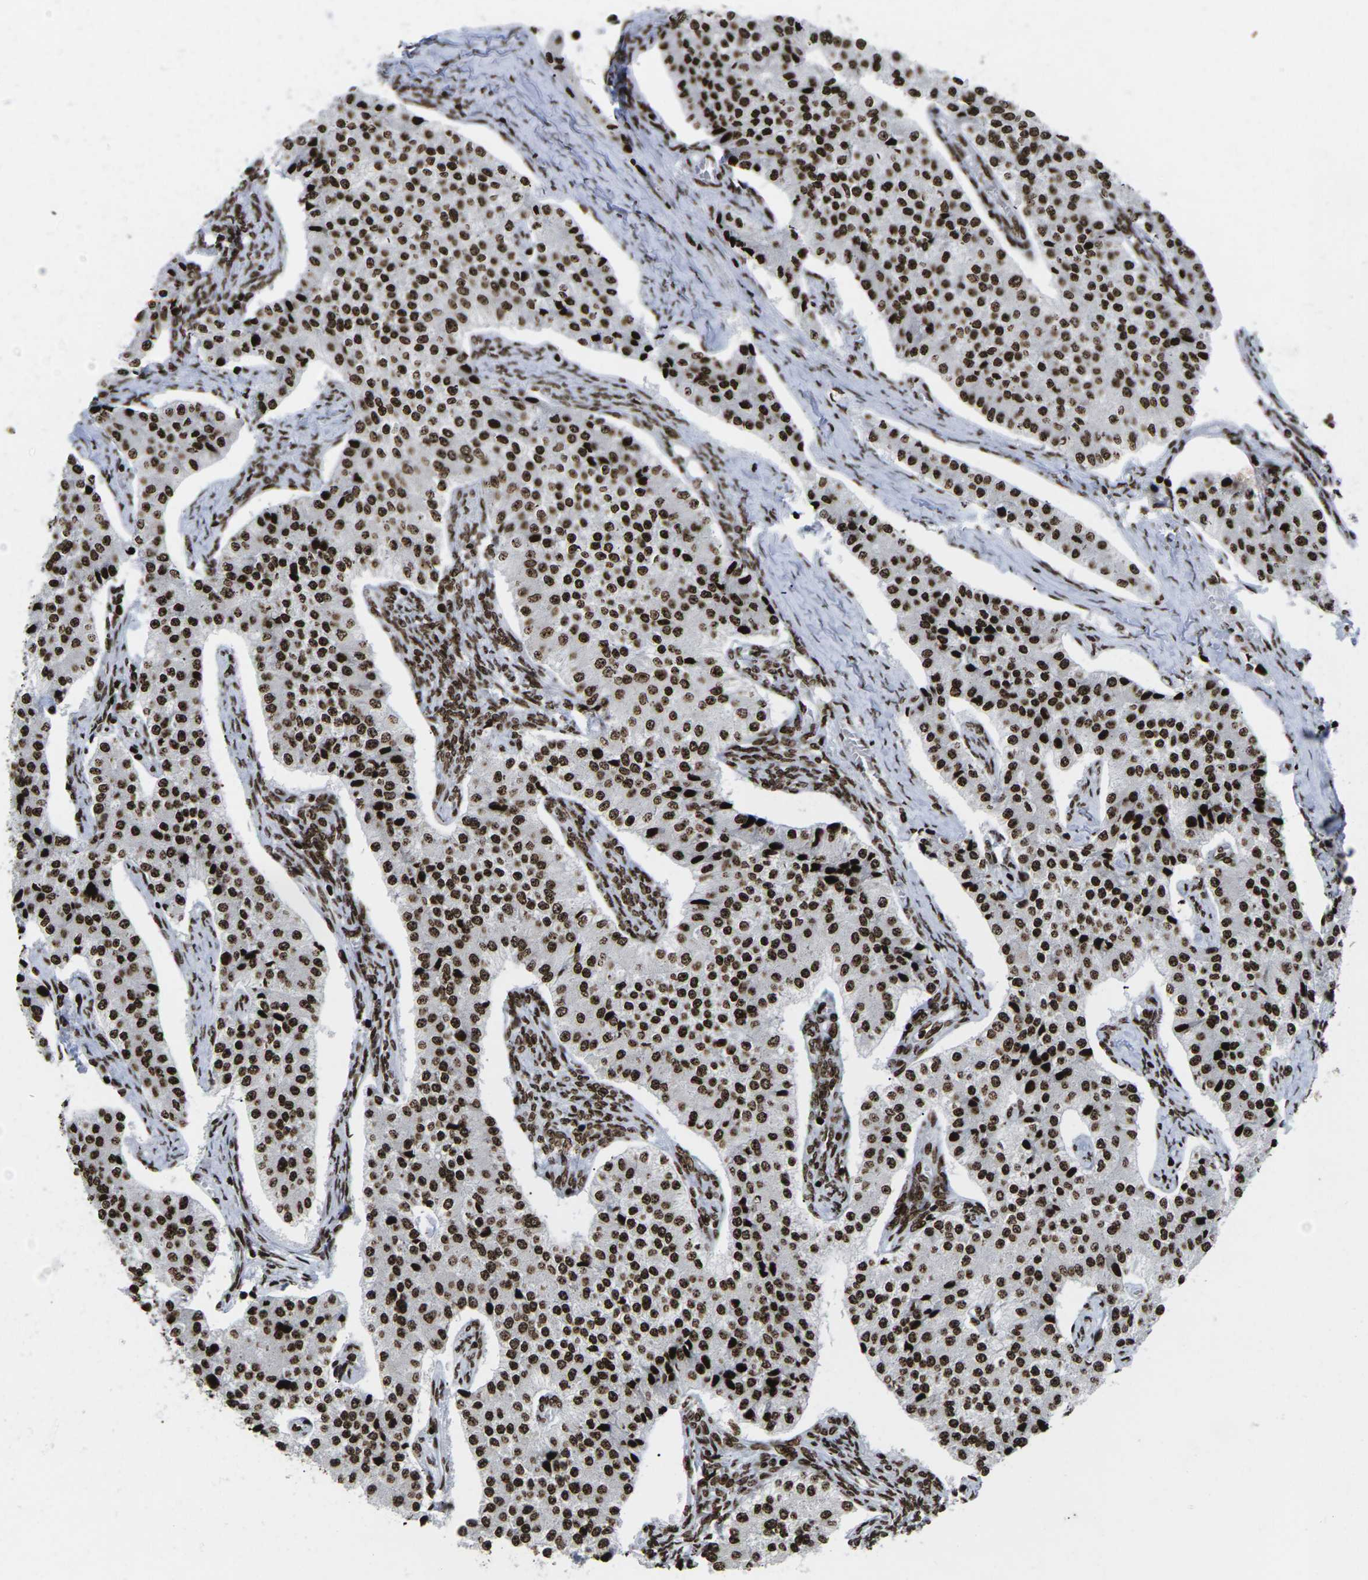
{"staining": {"intensity": "strong", "quantity": ">75%", "location": "nuclear"}, "tissue": "carcinoid", "cell_type": "Tumor cells", "image_type": "cancer", "snomed": [{"axis": "morphology", "description": "Carcinoma, NOS"}, {"axis": "morphology", "description": "Carcinoid, malignant, NOS"}, {"axis": "topography", "description": "Urinary bladder"}], "caption": "This image demonstrates IHC staining of human carcinoid, with high strong nuclear staining in approximately >75% of tumor cells.", "gene": "H1-4", "patient": {"sex": "male", "age": 57}}